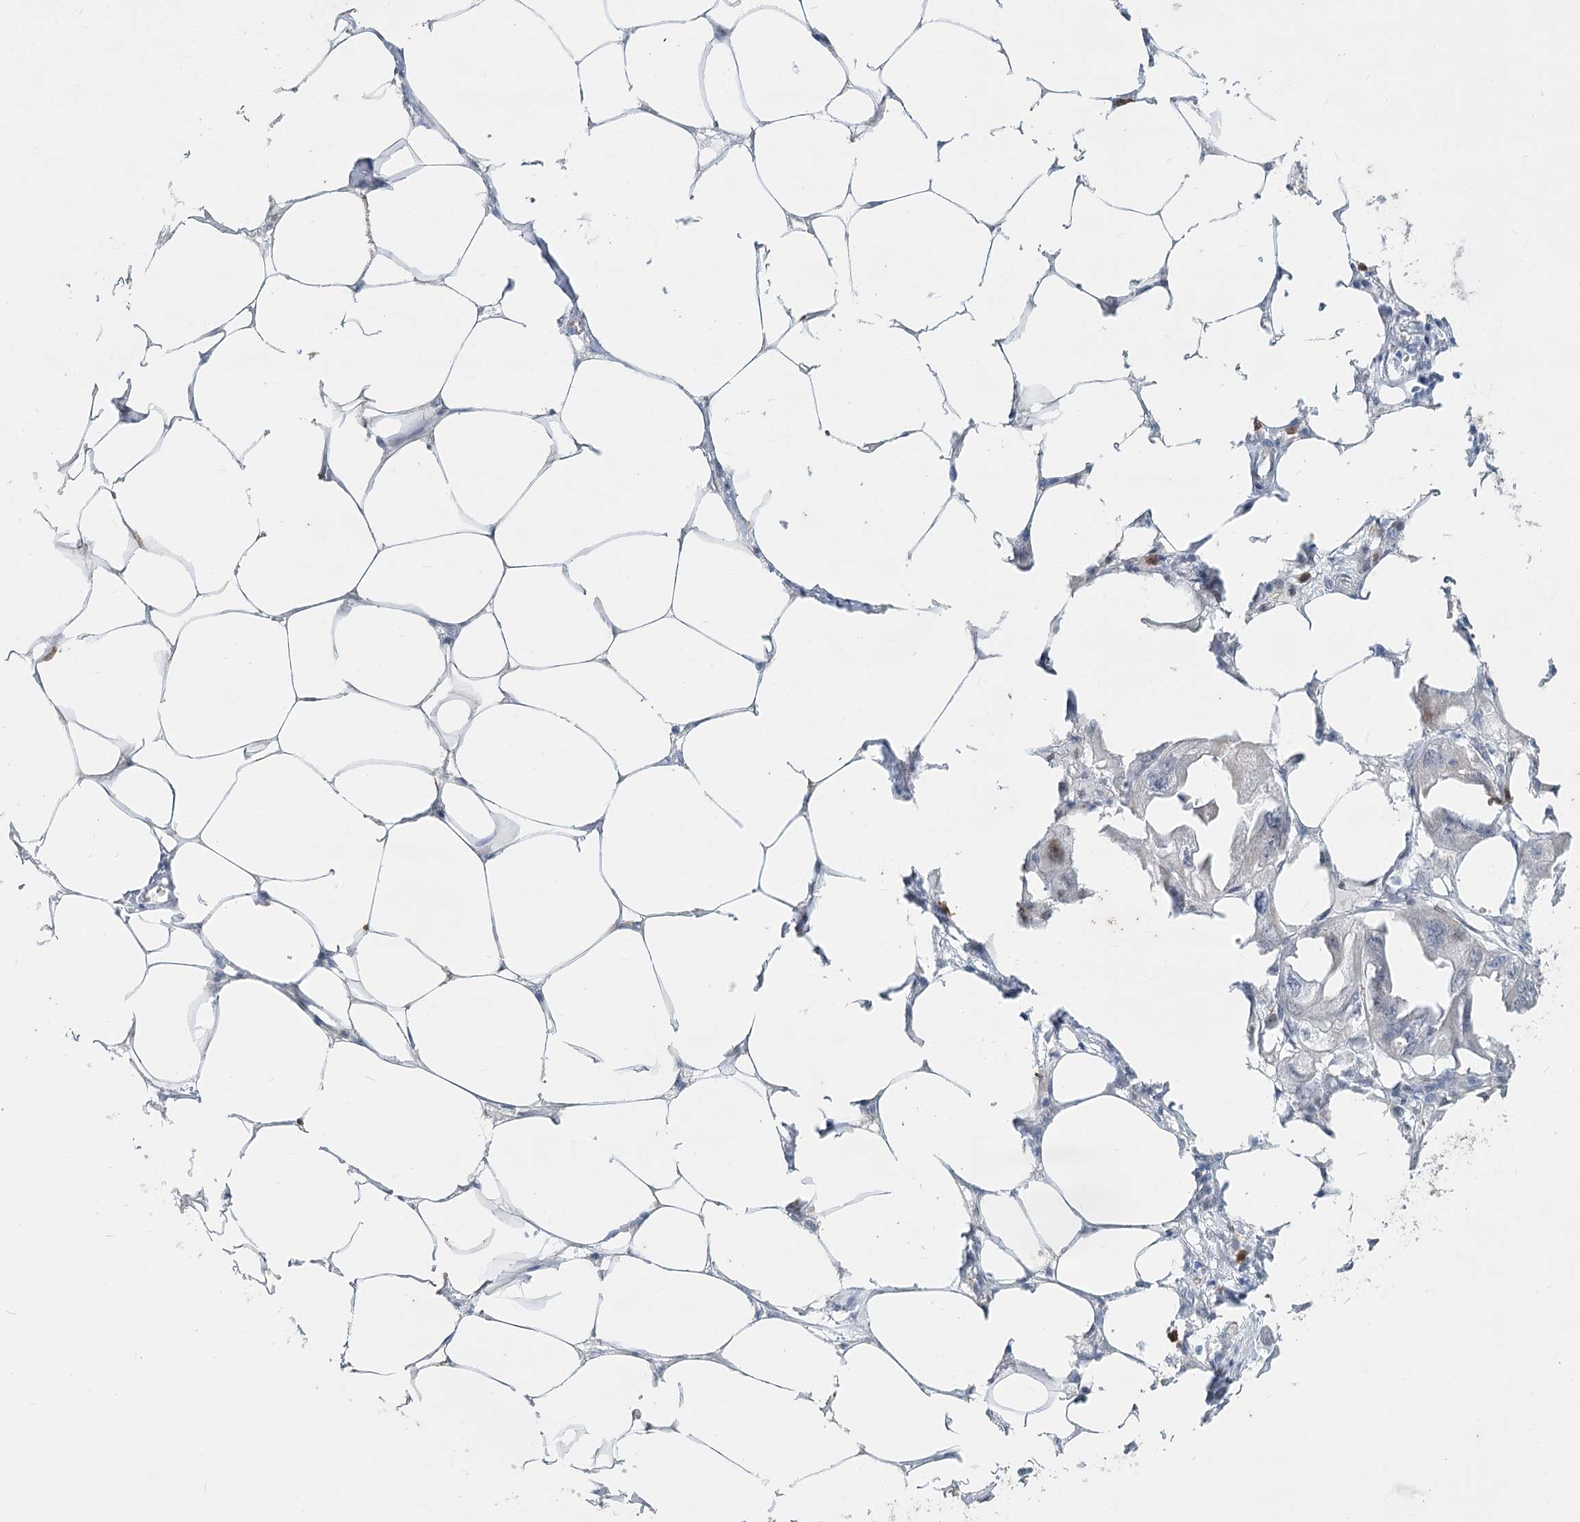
{"staining": {"intensity": "negative", "quantity": "none", "location": "none"}, "tissue": "endometrial cancer", "cell_type": "Tumor cells", "image_type": "cancer", "snomed": [{"axis": "morphology", "description": "Adenocarcinoma, NOS"}, {"axis": "morphology", "description": "Adenocarcinoma, metastatic, NOS"}, {"axis": "topography", "description": "Adipose tissue"}, {"axis": "topography", "description": "Endometrium"}], "caption": "Endometrial cancer stained for a protein using IHC displays no staining tumor cells.", "gene": "ABITRAM", "patient": {"sex": "female", "age": 67}}